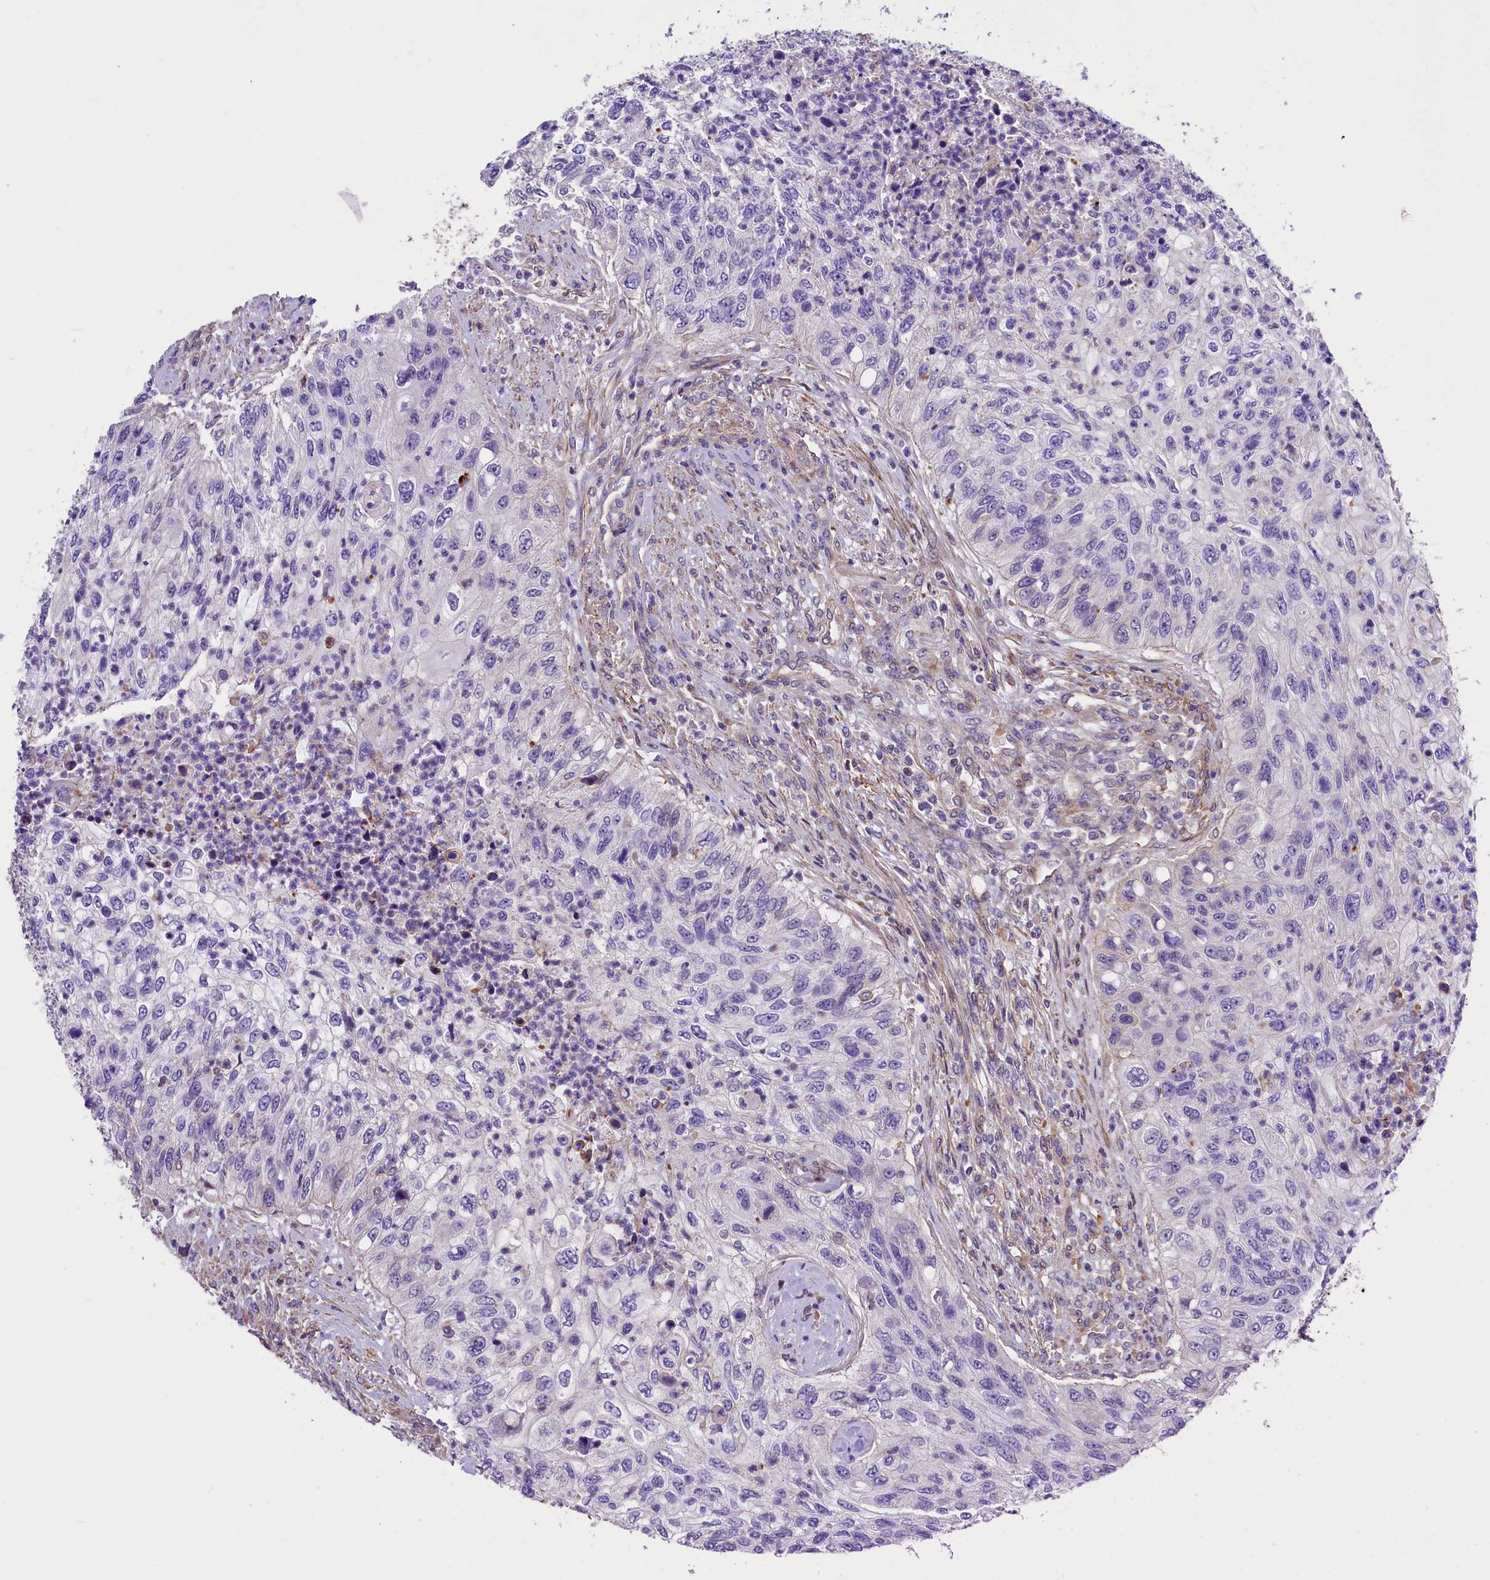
{"staining": {"intensity": "negative", "quantity": "none", "location": "none"}, "tissue": "urothelial cancer", "cell_type": "Tumor cells", "image_type": "cancer", "snomed": [{"axis": "morphology", "description": "Urothelial carcinoma, High grade"}, {"axis": "topography", "description": "Urinary bladder"}], "caption": "This is an immunohistochemistry (IHC) photomicrograph of human high-grade urothelial carcinoma. There is no positivity in tumor cells.", "gene": "MED20", "patient": {"sex": "female", "age": 60}}